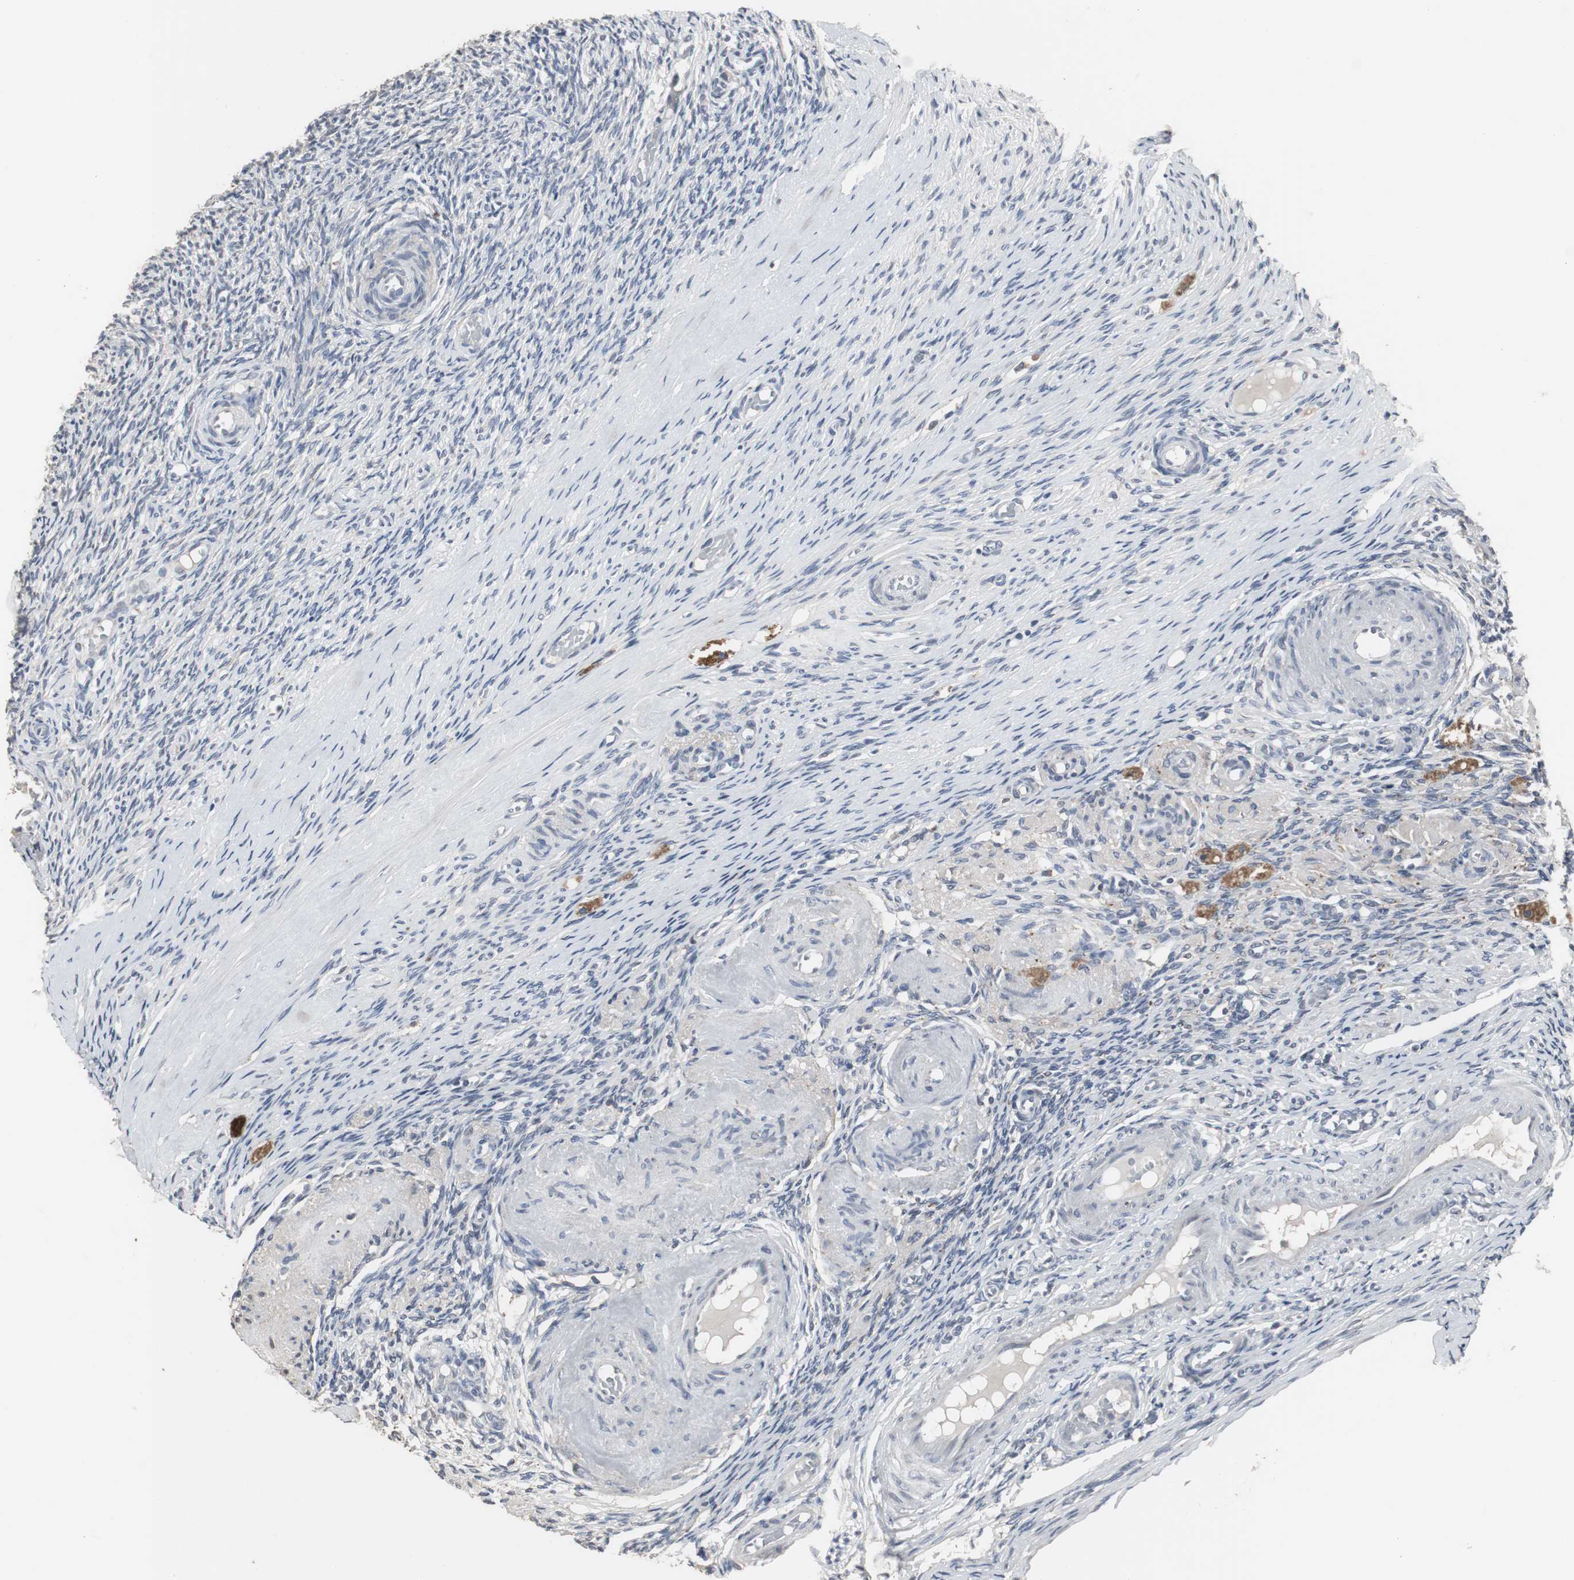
{"staining": {"intensity": "negative", "quantity": "none", "location": "none"}, "tissue": "ovary", "cell_type": "Ovarian stroma cells", "image_type": "normal", "snomed": [{"axis": "morphology", "description": "Normal tissue, NOS"}, {"axis": "topography", "description": "Ovary"}], "caption": "This is an immunohistochemistry (IHC) image of unremarkable ovary. There is no staining in ovarian stroma cells.", "gene": "ACAA1", "patient": {"sex": "female", "age": 60}}